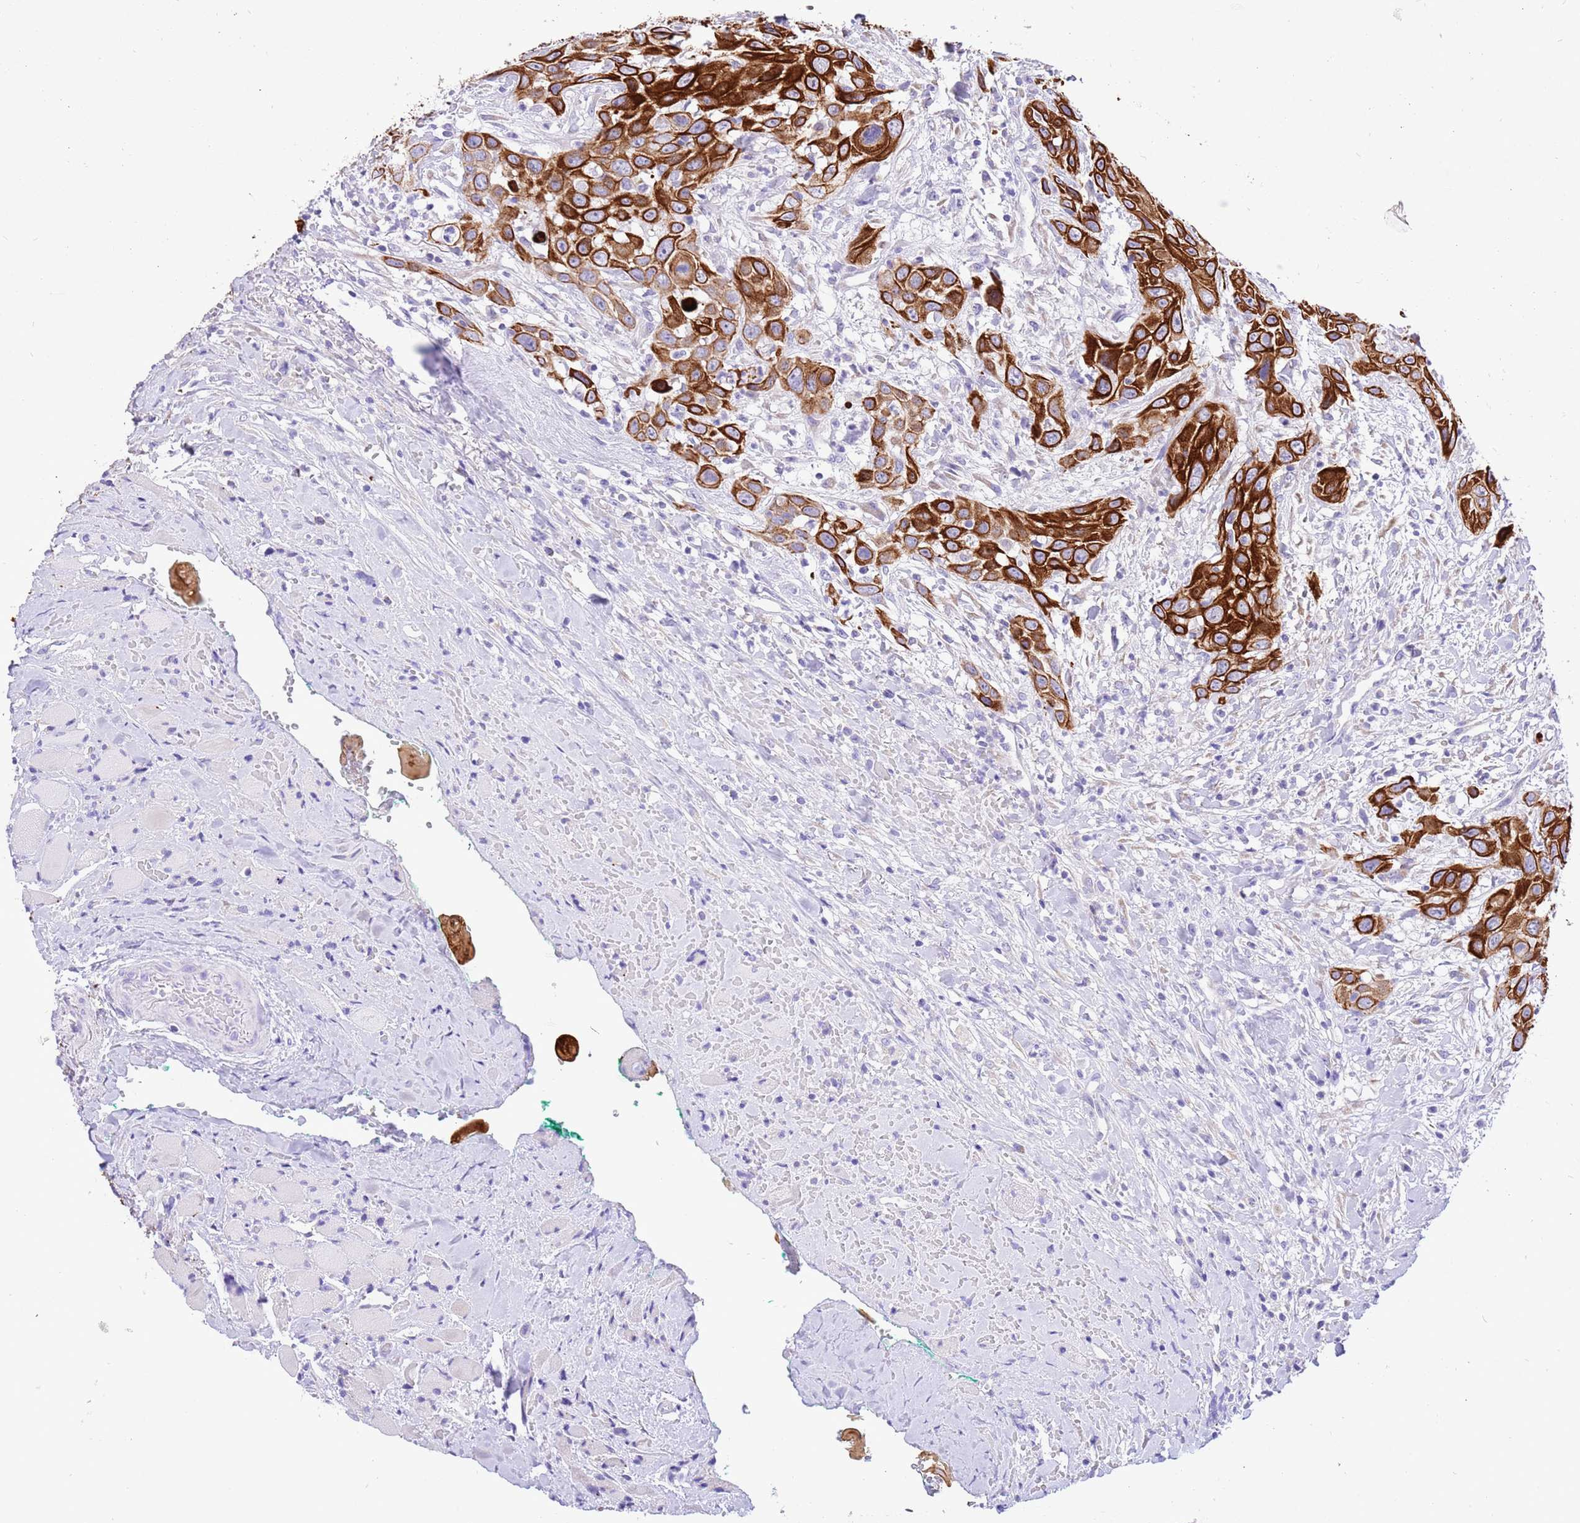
{"staining": {"intensity": "strong", "quantity": ">75%", "location": "cytoplasmic/membranous"}, "tissue": "head and neck cancer", "cell_type": "Tumor cells", "image_type": "cancer", "snomed": [{"axis": "morphology", "description": "Squamous cell carcinoma, NOS"}, {"axis": "topography", "description": "Head-Neck"}], "caption": "Protein expression by immunohistochemistry demonstrates strong cytoplasmic/membranous expression in approximately >75% of tumor cells in head and neck cancer (squamous cell carcinoma).", "gene": "R3HDM4", "patient": {"sex": "male", "age": 81}}